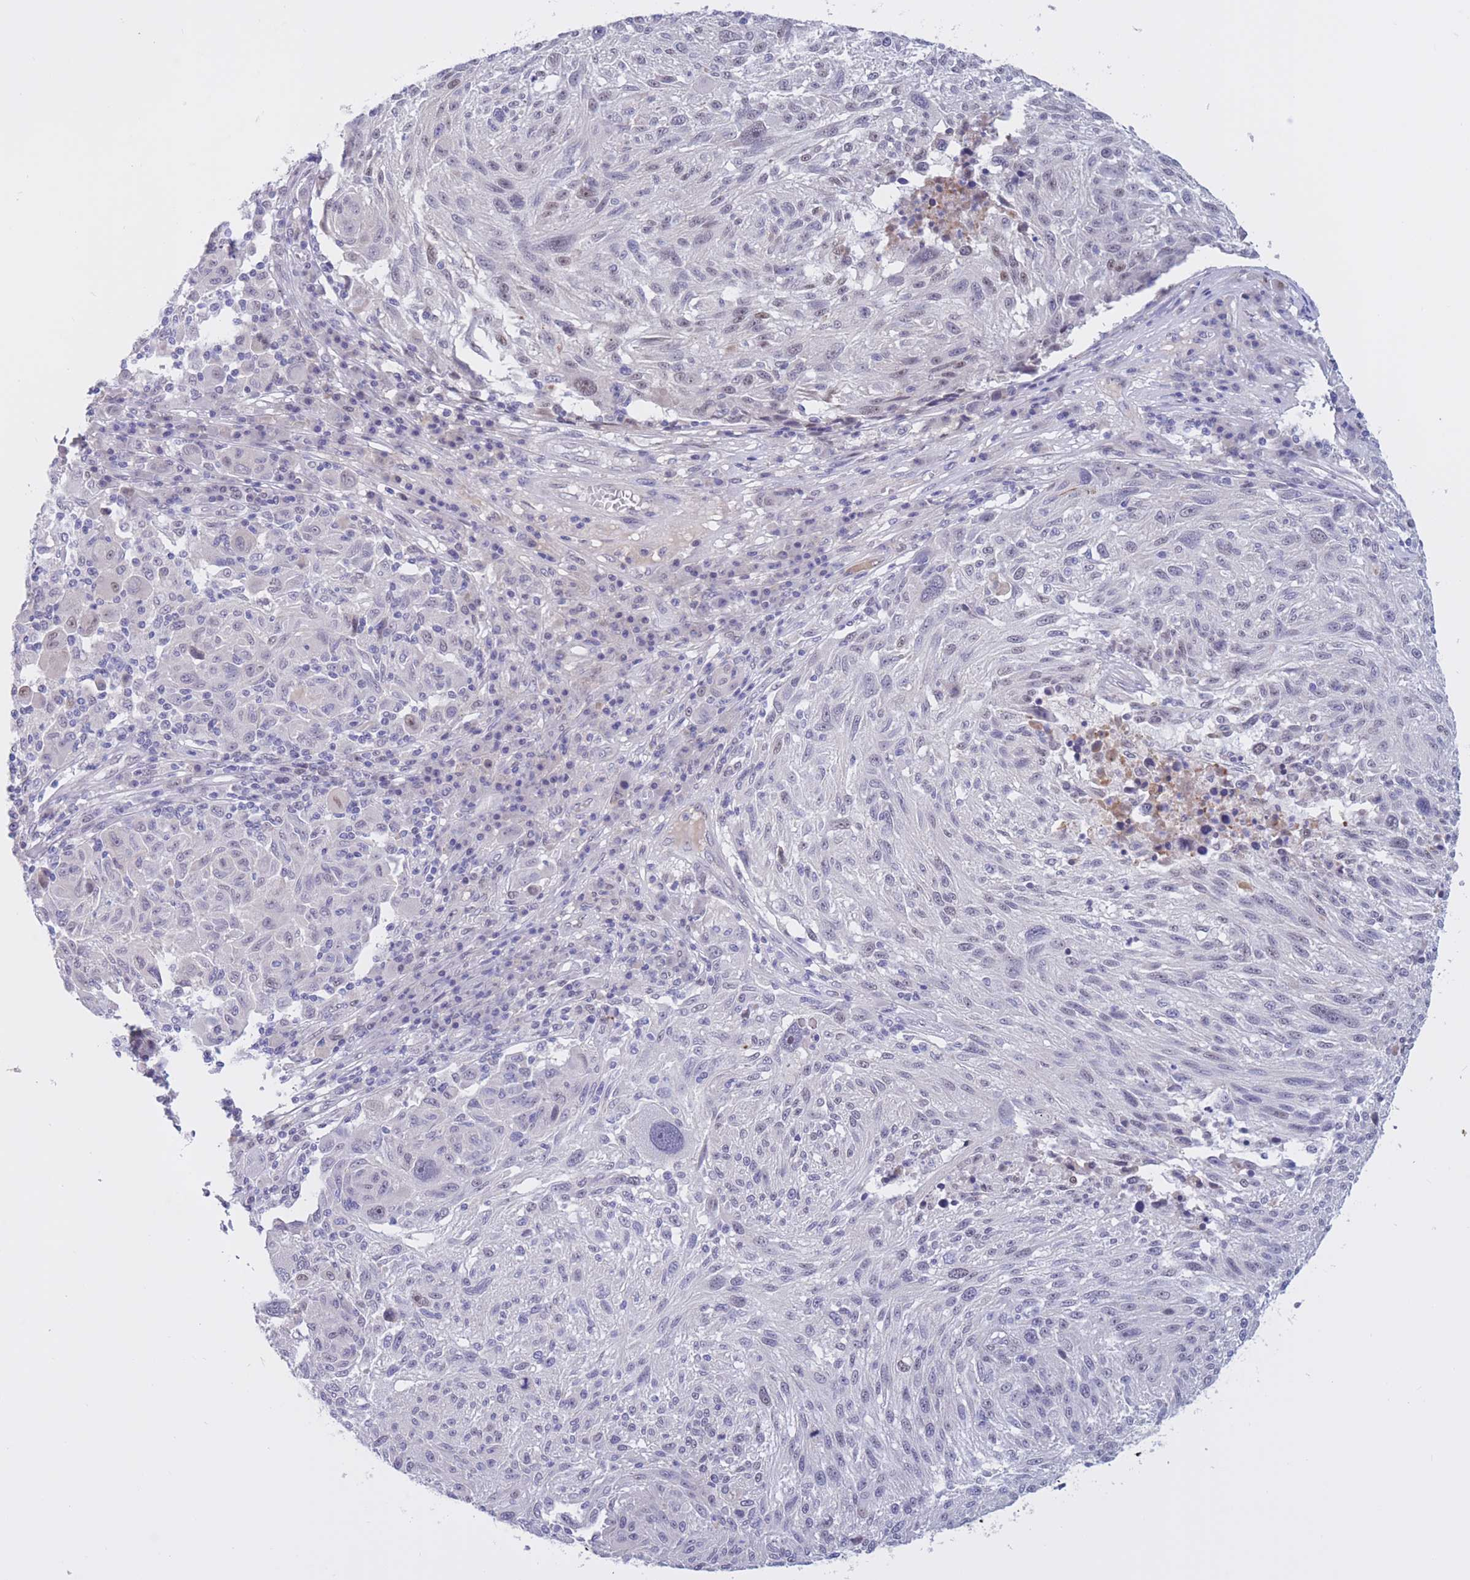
{"staining": {"intensity": "negative", "quantity": "none", "location": "none"}, "tissue": "melanoma", "cell_type": "Tumor cells", "image_type": "cancer", "snomed": [{"axis": "morphology", "description": "Malignant melanoma, NOS"}, {"axis": "topography", "description": "Skin"}], "caption": "An immunohistochemistry micrograph of malignant melanoma is shown. There is no staining in tumor cells of malignant melanoma. (DAB IHC visualized using brightfield microscopy, high magnification).", "gene": "BOP1", "patient": {"sex": "male", "age": 53}}